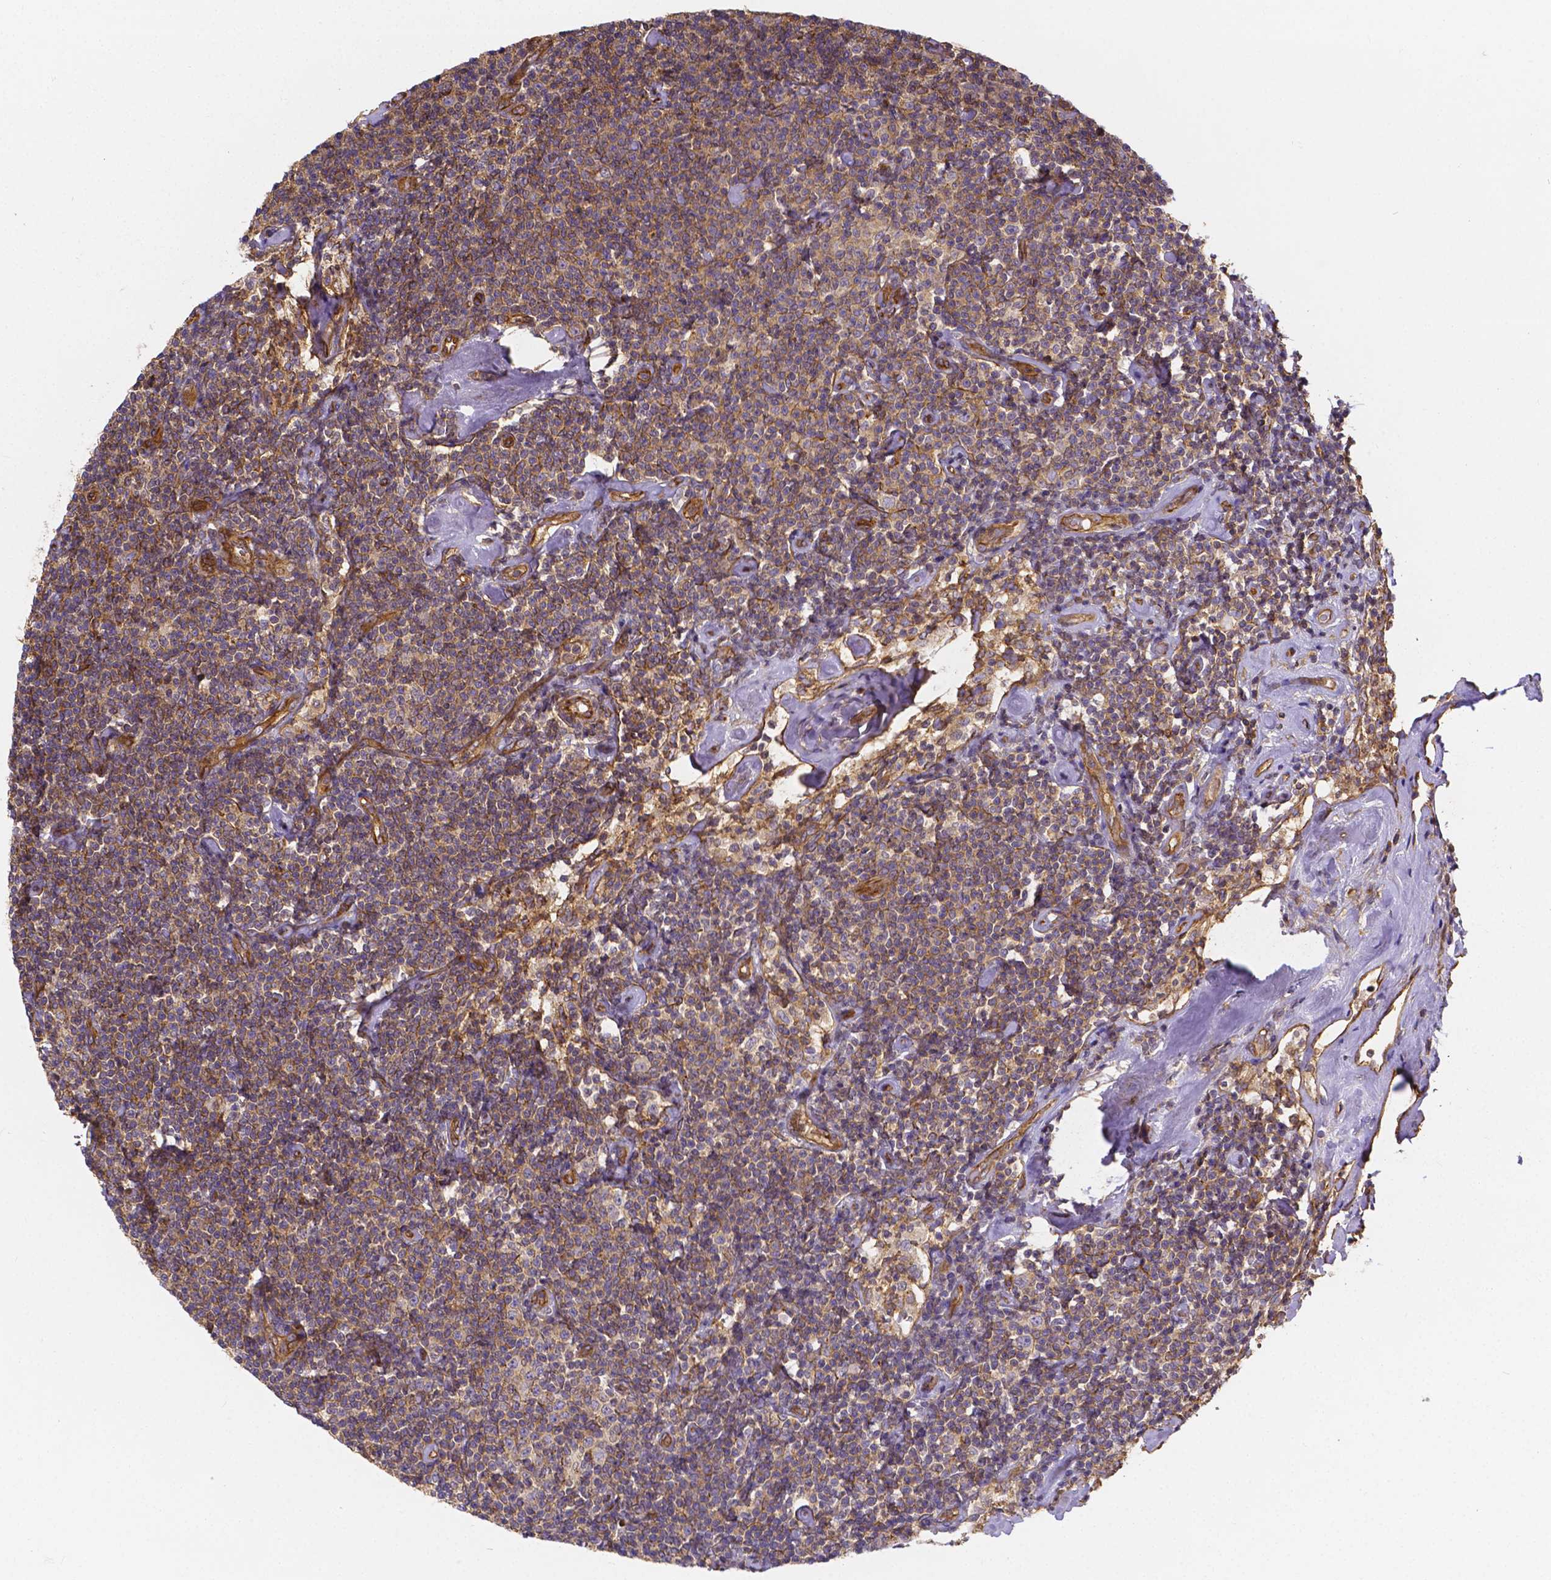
{"staining": {"intensity": "moderate", "quantity": ">75%", "location": "cytoplasmic/membranous"}, "tissue": "lymphoma", "cell_type": "Tumor cells", "image_type": "cancer", "snomed": [{"axis": "morphology", "description": "Malignant lymphoma, non-Hodgkin's type, Low grade"}, {"axis": "topography", "description": "Lymph node"}], "caption": "There is medium levels of moderate cytoplasmic/membranous staining in tumor cells of lymphoma, as demonstrated by immunohistochemical staining (brown color).", "gene": "CLINT1", "patient": {"sex": "male", "age": 81}}